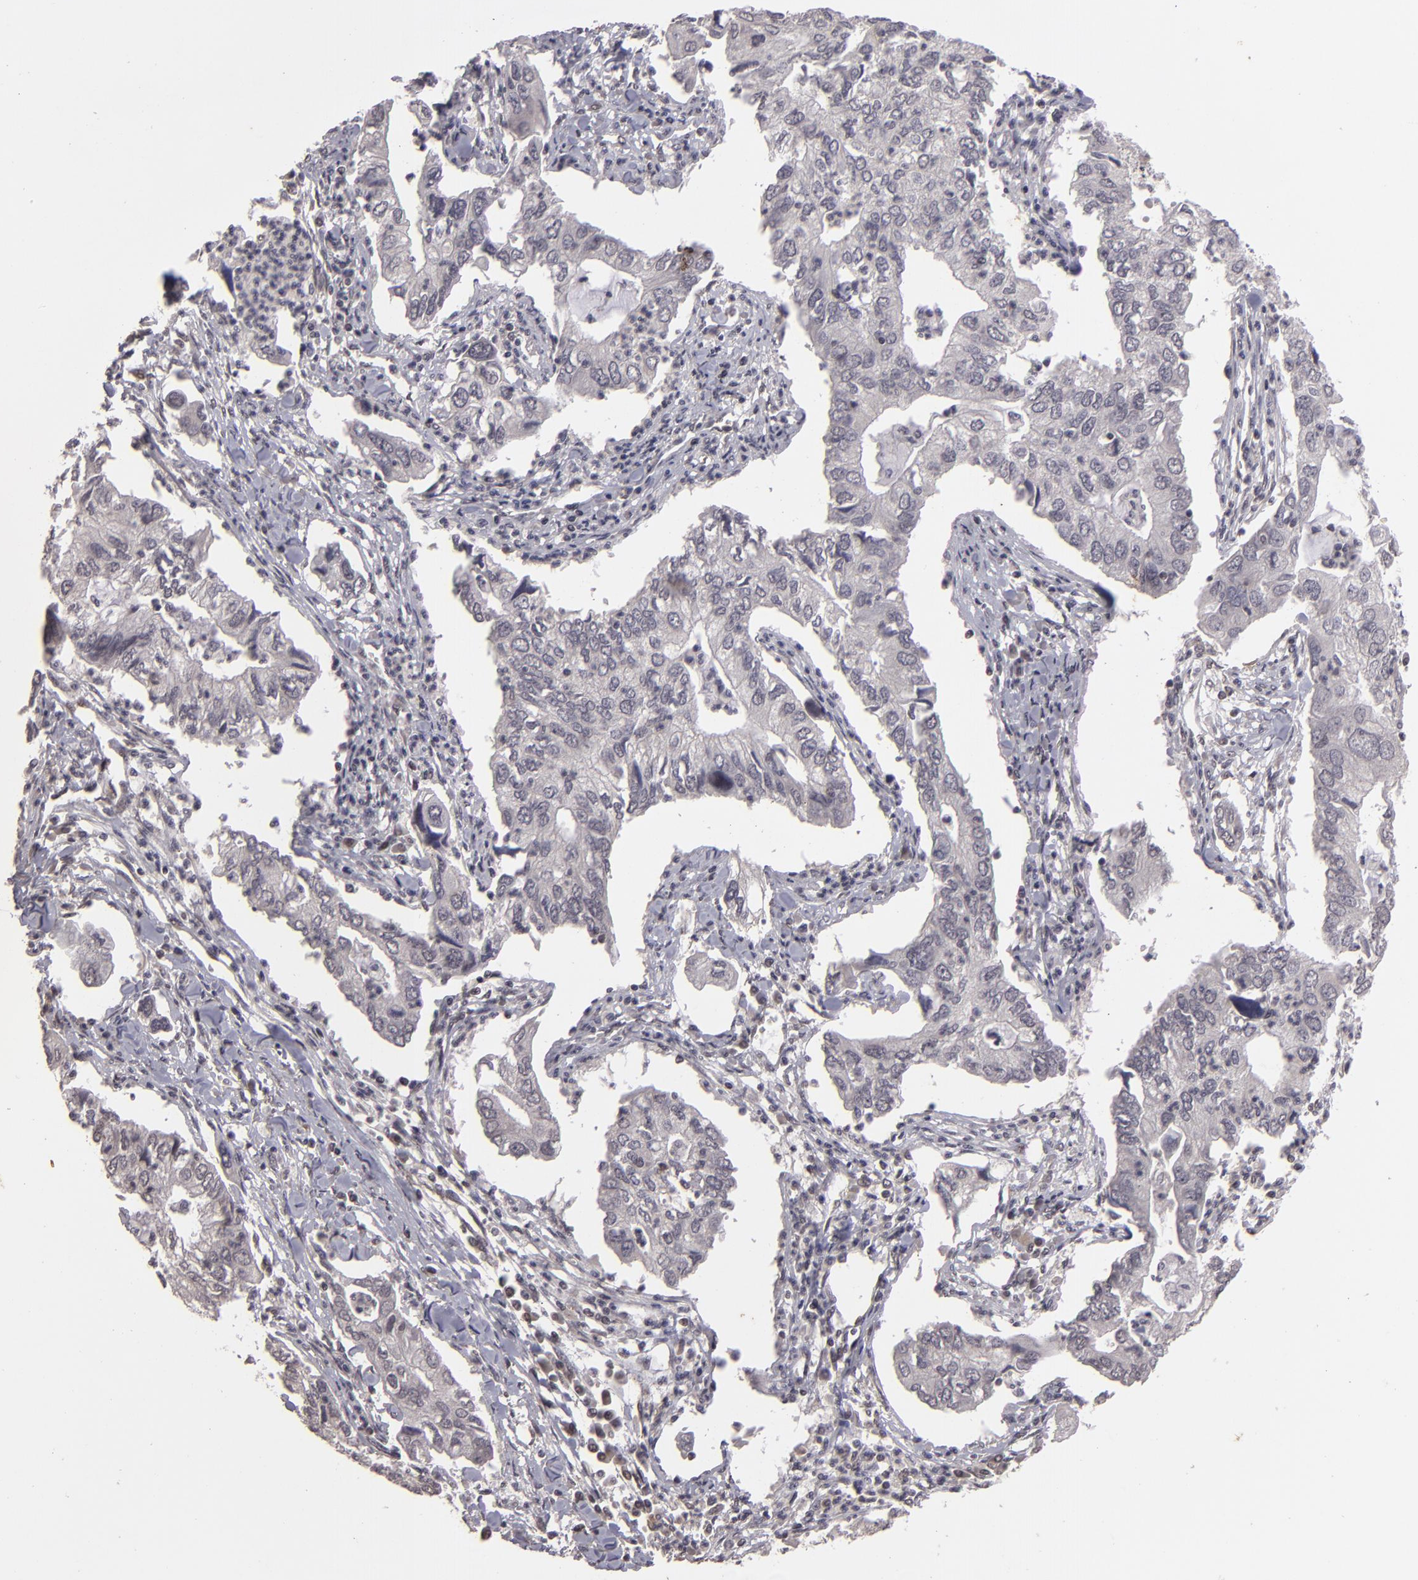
{"staining": {"intensity": "negative", "quantity": "none", "location": "none"}, "tissue": "lung cancer", "cell_type": "Tumor cells", "image_type": "cancer", "snomed": [{"axis": "morphology", "description": "Adenocarcinoma, NOS"}, {"axis": "topography", "description": "Lung"}], "caption": "Immunohistochemistry (IHC) micrograph of lung adenocarcinoma stained for a protein (brown), which displays no positivity in tumor cells.", "gene": "DFFA", "patient": {"sex": "male", "age": 48}}